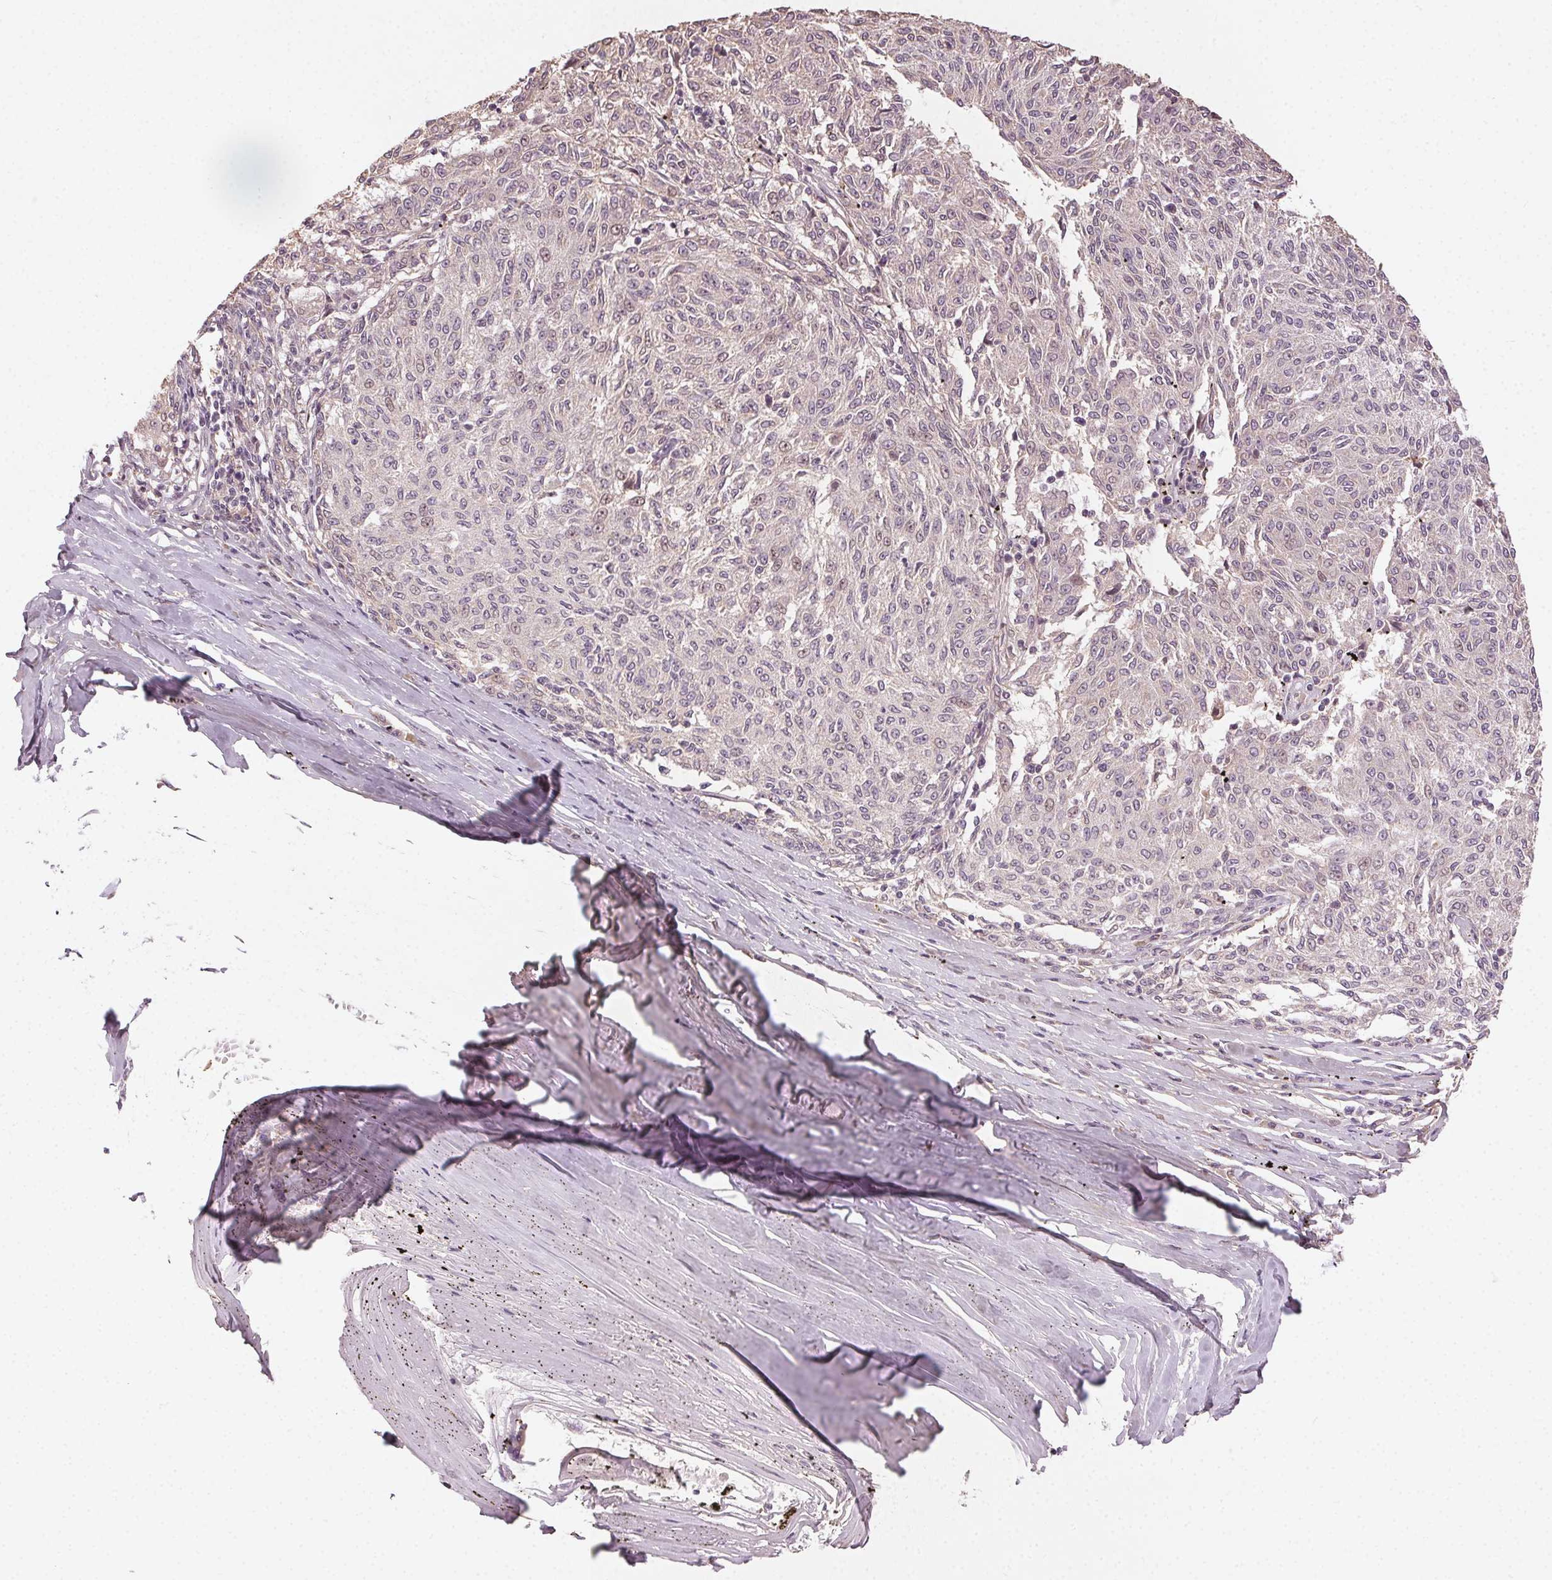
{"staining": {"intensity": "weak", "quantity": "<25%", "location": "cytoplasmic/membranous"}, "tissue": "melanoma", "cell_type": "Tumor cells", "image_type": "cancer", "snomed": [{"axis": "morphology", "description": "Malignant melanoma, NOS"}, {"axis": "topography", "description": "Skin"}], "caption": "DAB immunohistochemical staining of human malignant melanoma demonstrates no significant staining in tumor cells. Brightfield microscopy of IHC stained with DAB (3,3'-diaminobenzidine) (brown) and hematoxylin (blue), captured at high magnification.", "gene": "TUB", "patient": {"sex": "female", "age": 72}}